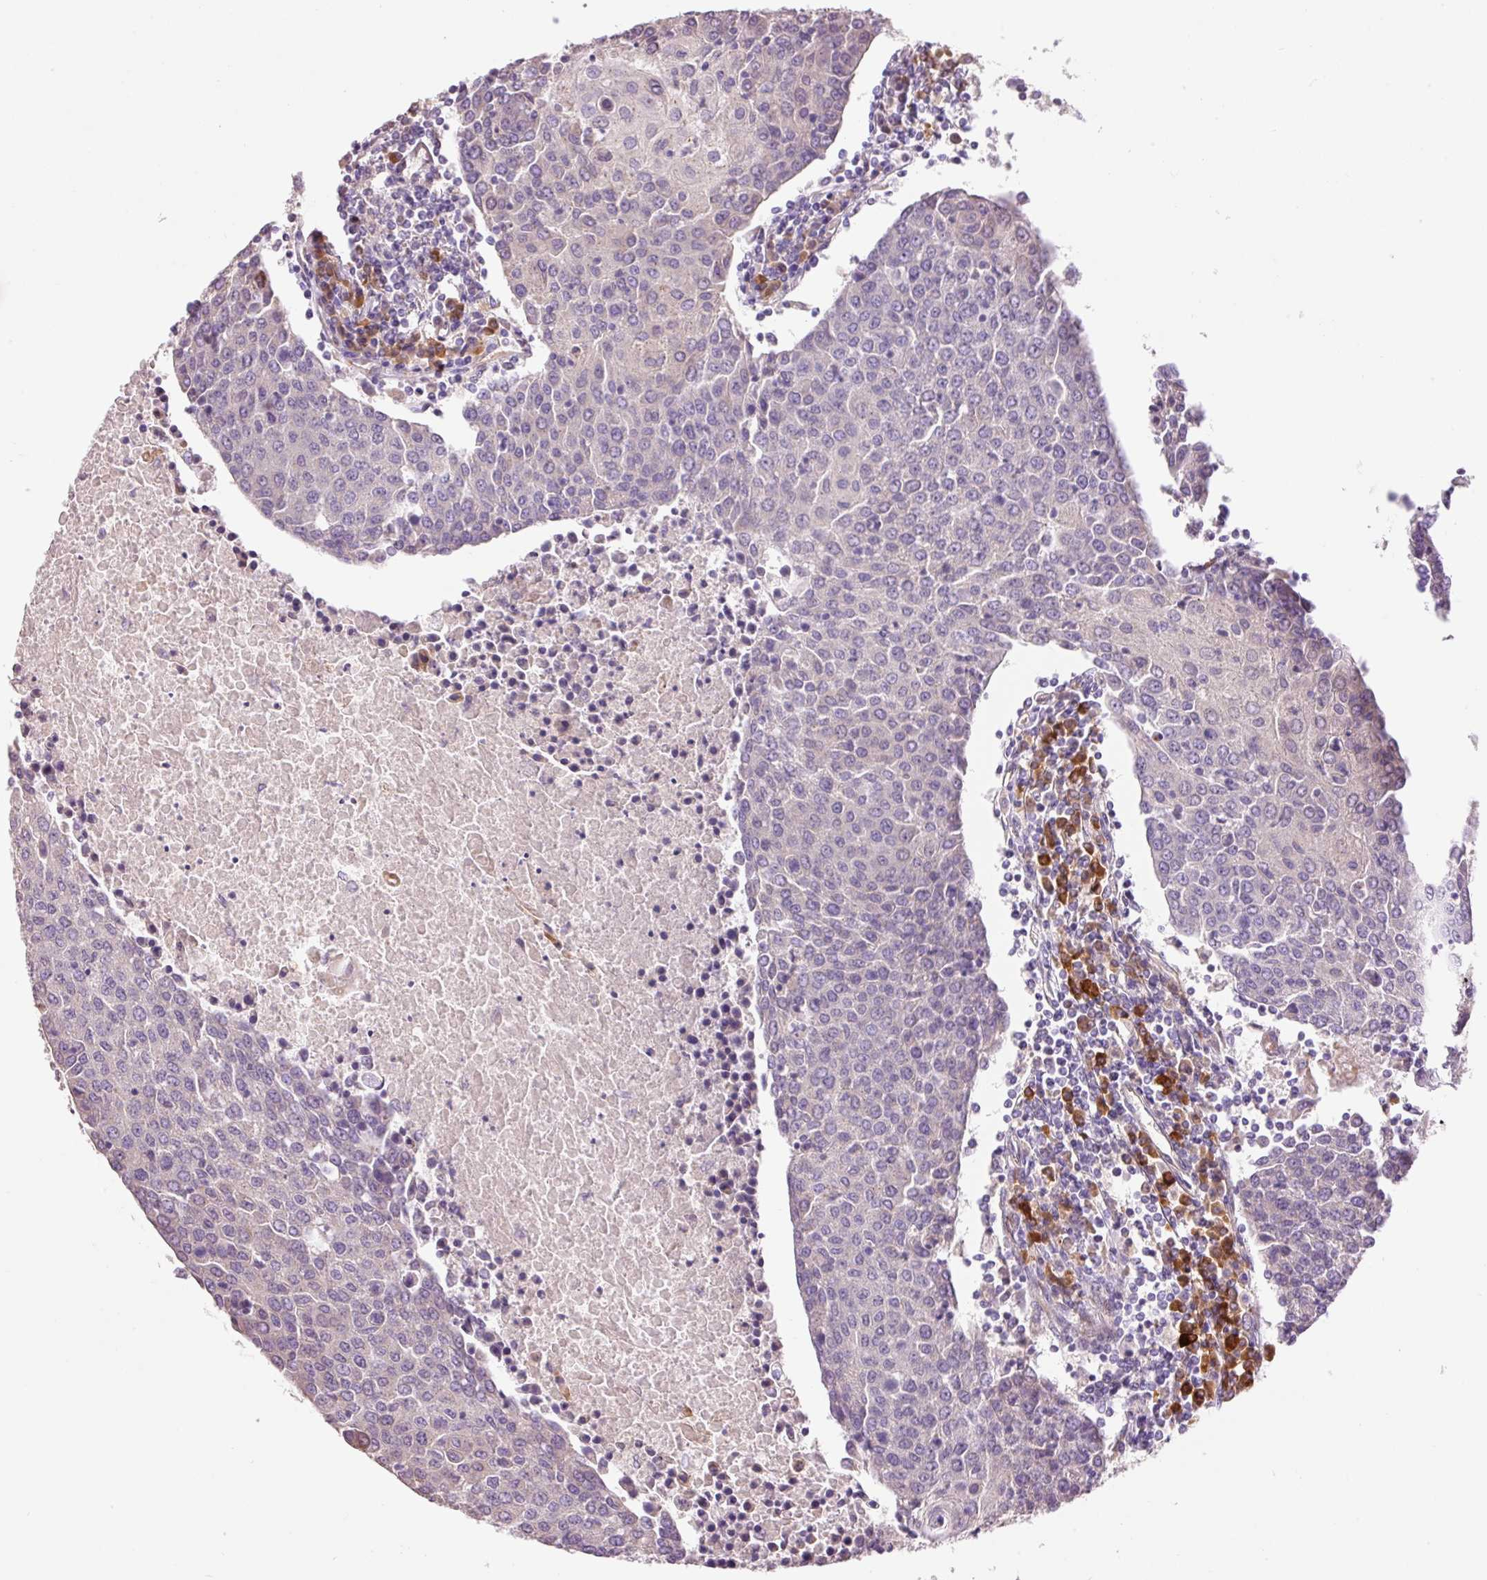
{"staining": {"intensity": "negative", "quantity": "none", "location": "none"}, "tissue": "urothelial cancer", "cell_type": "Tumor cells", "image_type": "cancer", "snomed": [{"axis": "morphology", "description": "Urothelial carcinoma, High grade"}, {"axis": "topography", "description": "Urinary bladder"}], "caption": "IHC micrograph of neoplastic tissue: human urothelial cancer stained with DAB (3,3'-diaminobenzidine) demonstrates no significant protein positivity in tumor cells.", "gene": "PNPLA5", "patient": {"sex": "female", "age": 85}}